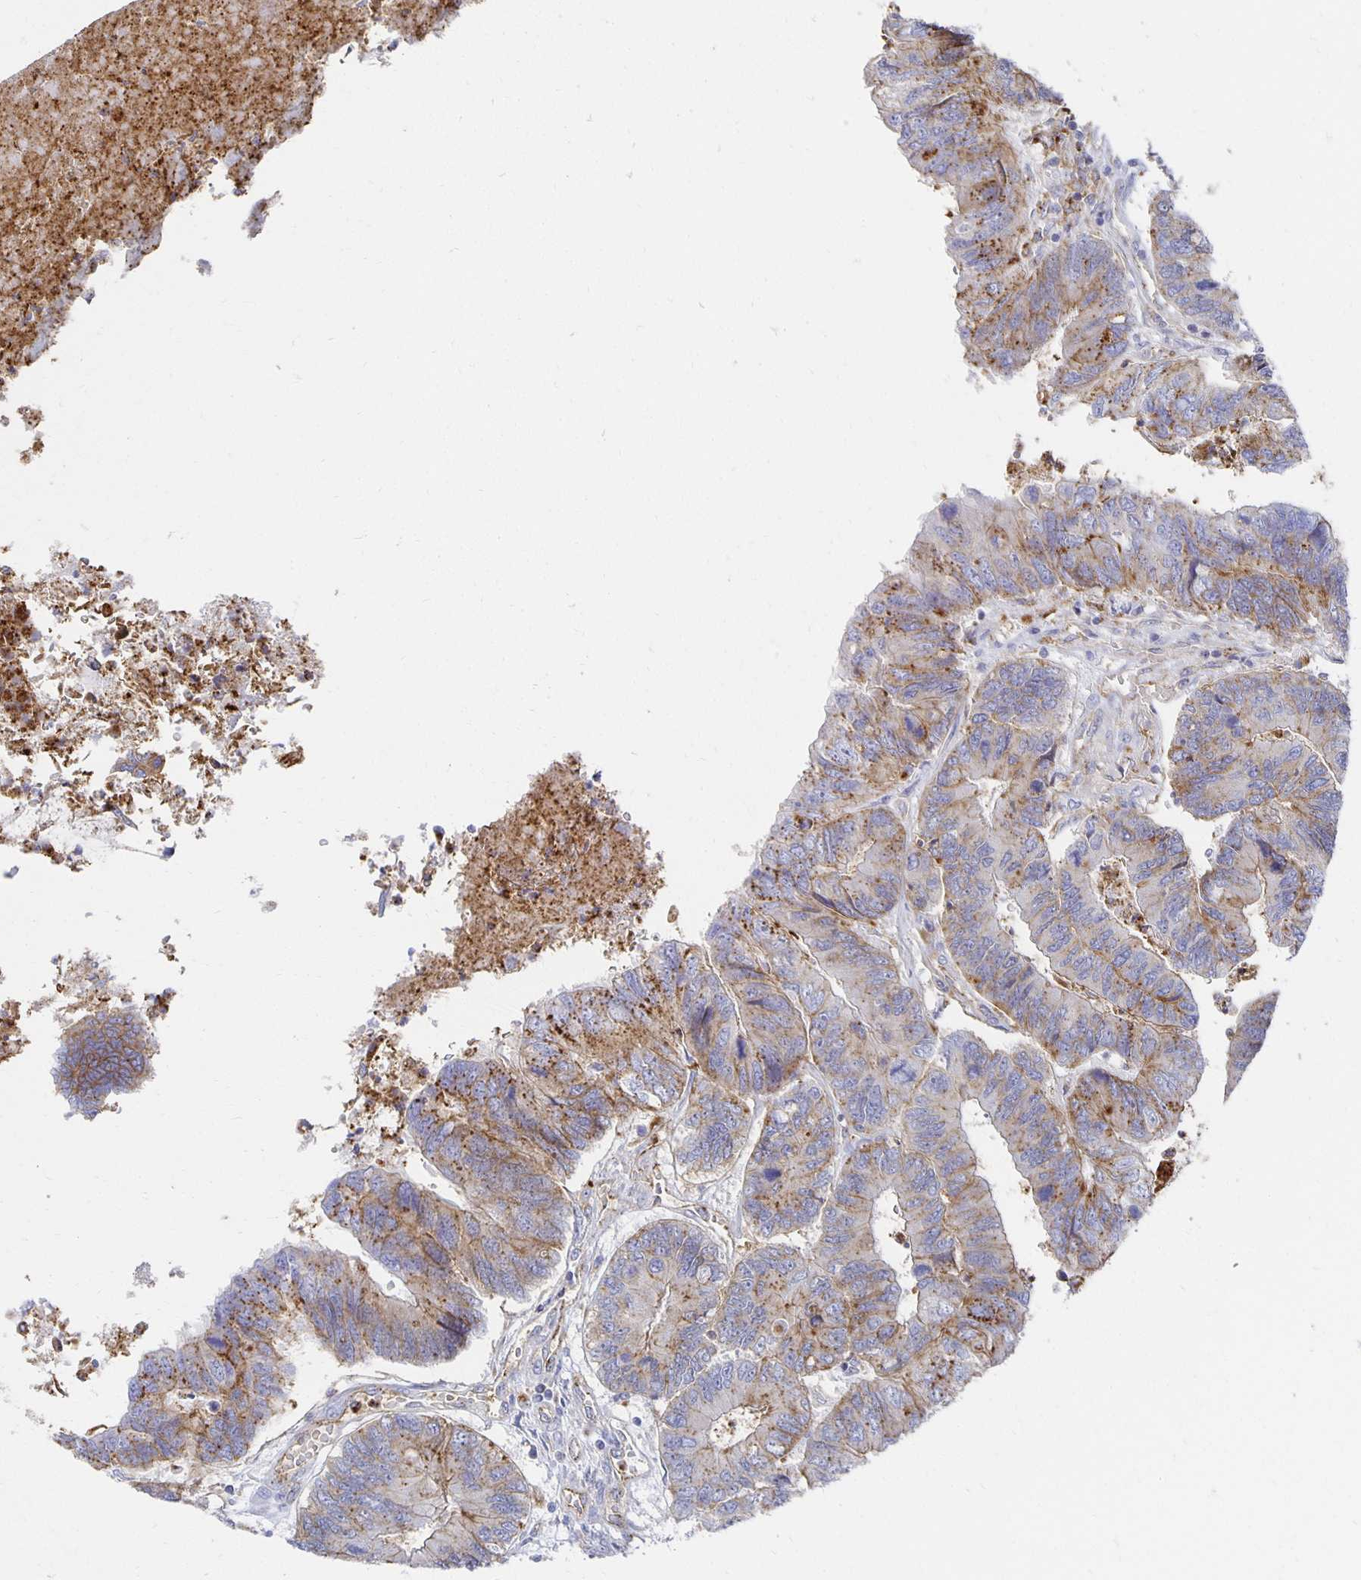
{"staining": {"intensity": "moderate", "quantity": "25%-75%", "location": "cytoplasmic/membranous"}, "tissue": "colorectal cancer", "cell_type": "Tumor cells", "image_type": "cancer", "snomed": [{"axis": "morphology", "description": "Adenocarcinoma, NOS"}, {"axis": "topography", "description": "Colon"}], "caption": "Human colorectal cancer (adenocarcinoma) stained with a protein marker exhibits moderate staining in tumor cells.", "gene": "TAAR1", "patient": {"sex": "female", "age": 67}}